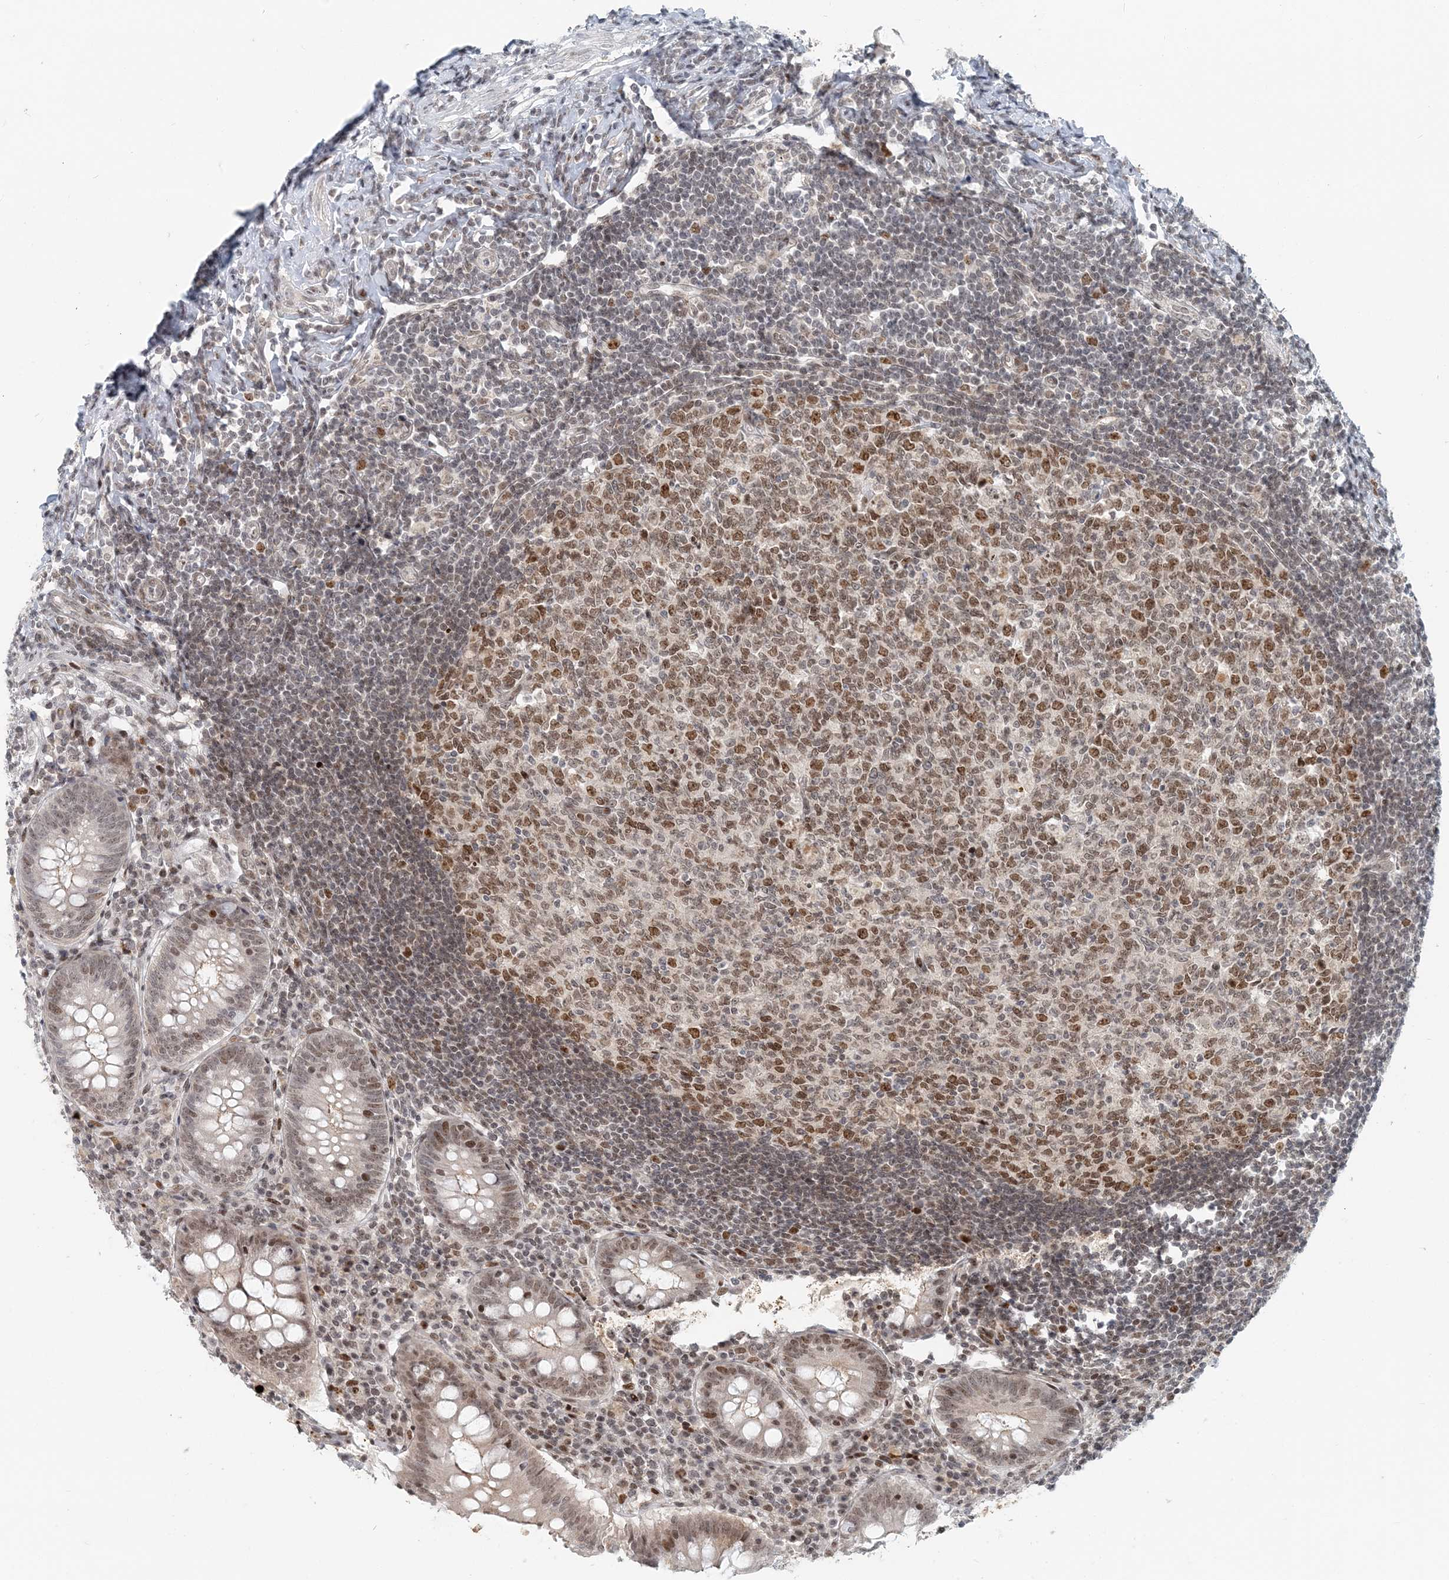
{"staining": {"intensity": "moderate", "quantity": "<25%", "location": "nuclear"}, "tissue": "appendix", "cell_type": "Glandular cells", "image_type": "normal", "snomed": [{"axis": "morphology", "description": "Normal tissue, NOS"}, {"axis": "topography", "description": "Appendix"}], "caption": "Protein staining of normal appendix exhibits moderate nuclear staining in about <25% of glandular cells.", "gene": "BAZ1B", "patient": {"sex": "female", "age": 54}}